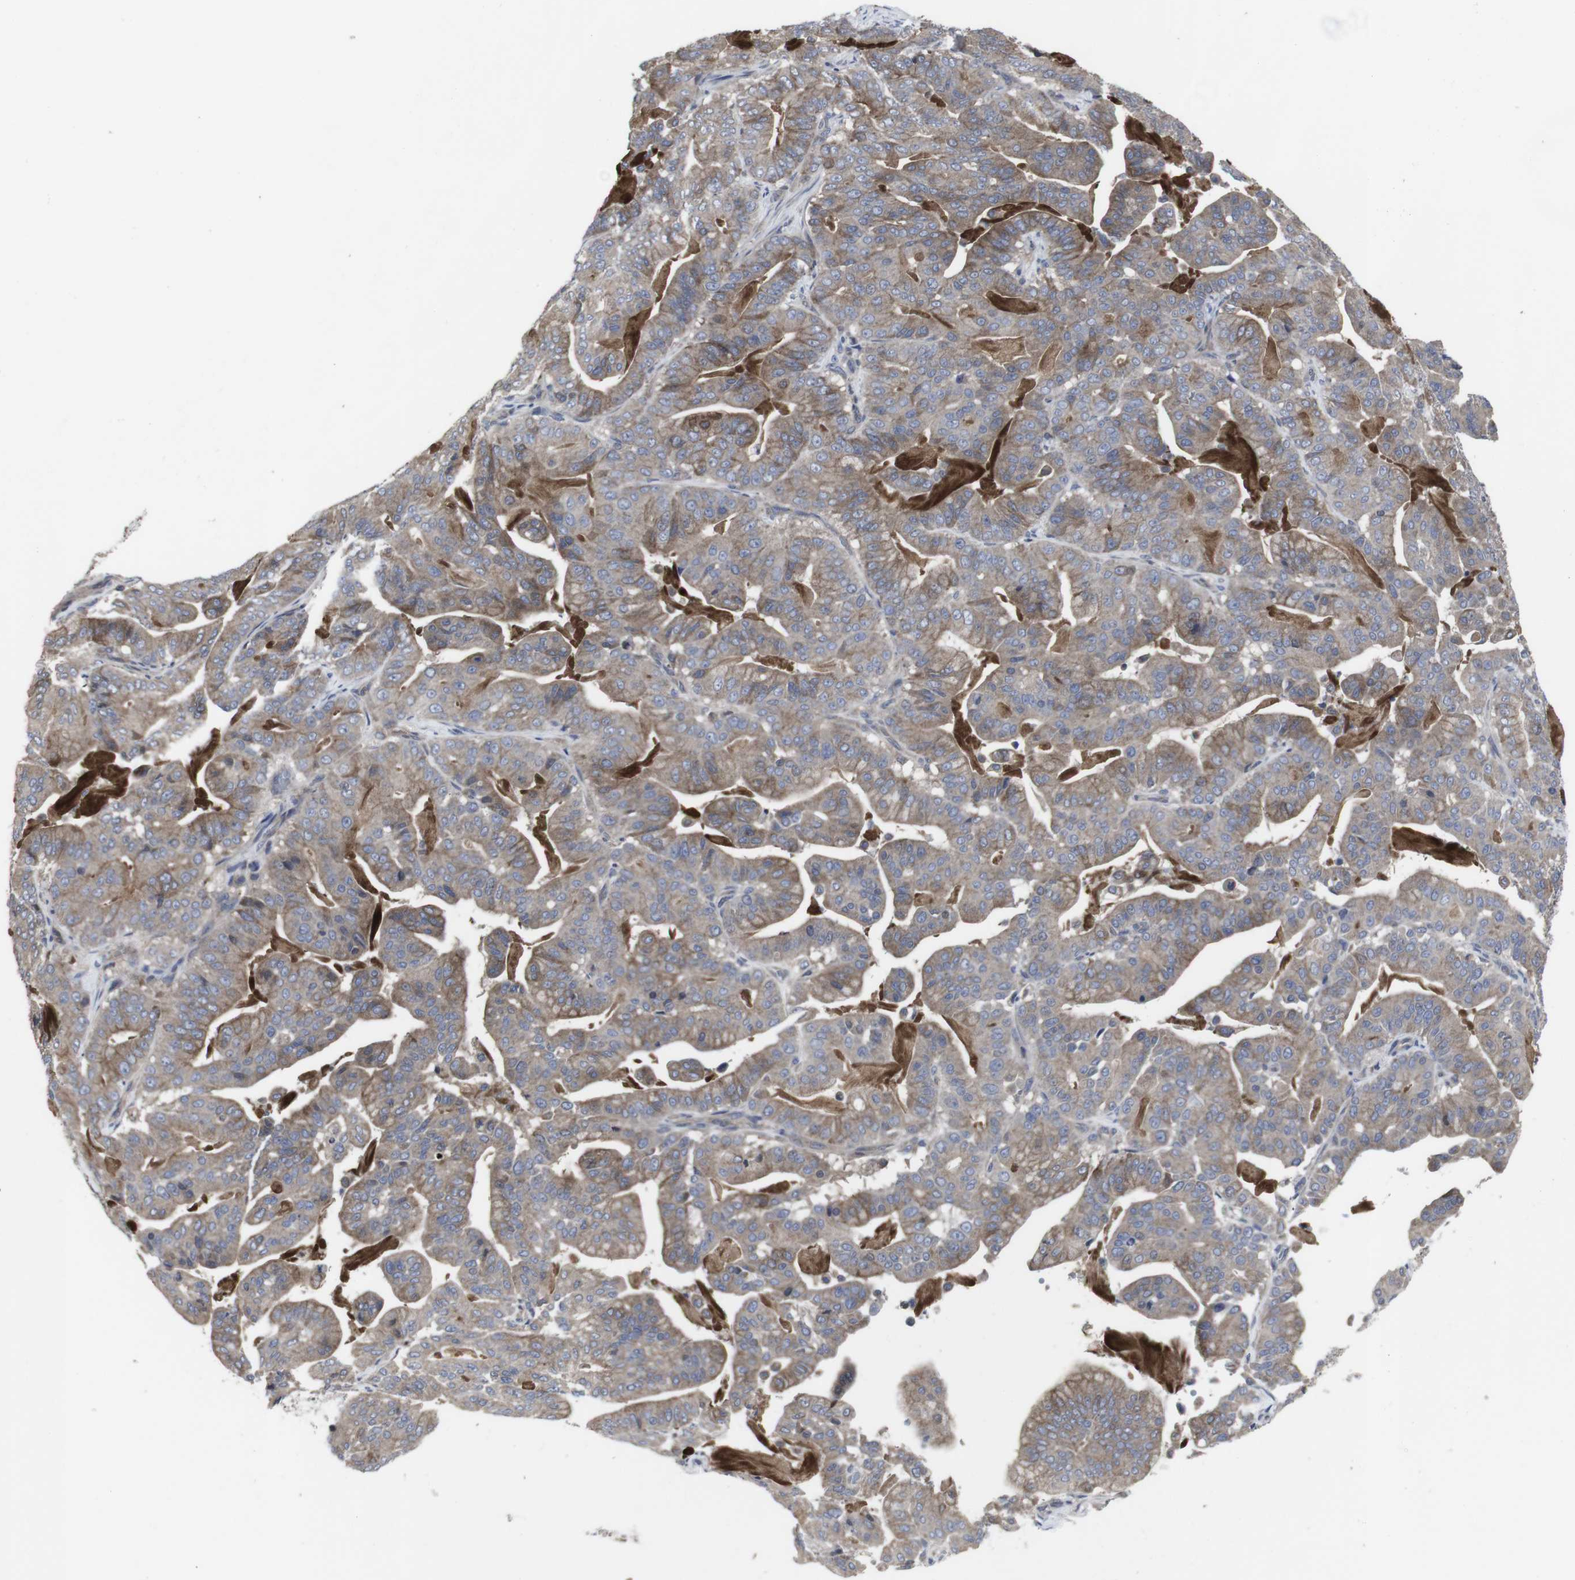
{"staining": {"intensity": "weak", "quantity": ">75%", "location": "cytoplasmic/membranous"}, "tissue": "pancreatic cancer", "cell_type": "Tumor cells", "image_type": "cancer", "snomed": [{"axis": "morphology", "description": "Adenocarcinoma, NOS"}, {"axis": "topography", "description": "Pancreas"}], "caption": "Adenocarcinoma (pancreatic) tissue reveals weak cytoplasmic/membranous expression in about >75% of tumor cells, visualized by immunohistochemistry.", "gene": "HPRT1", "patient": {"sex": "male", "age": 63}}